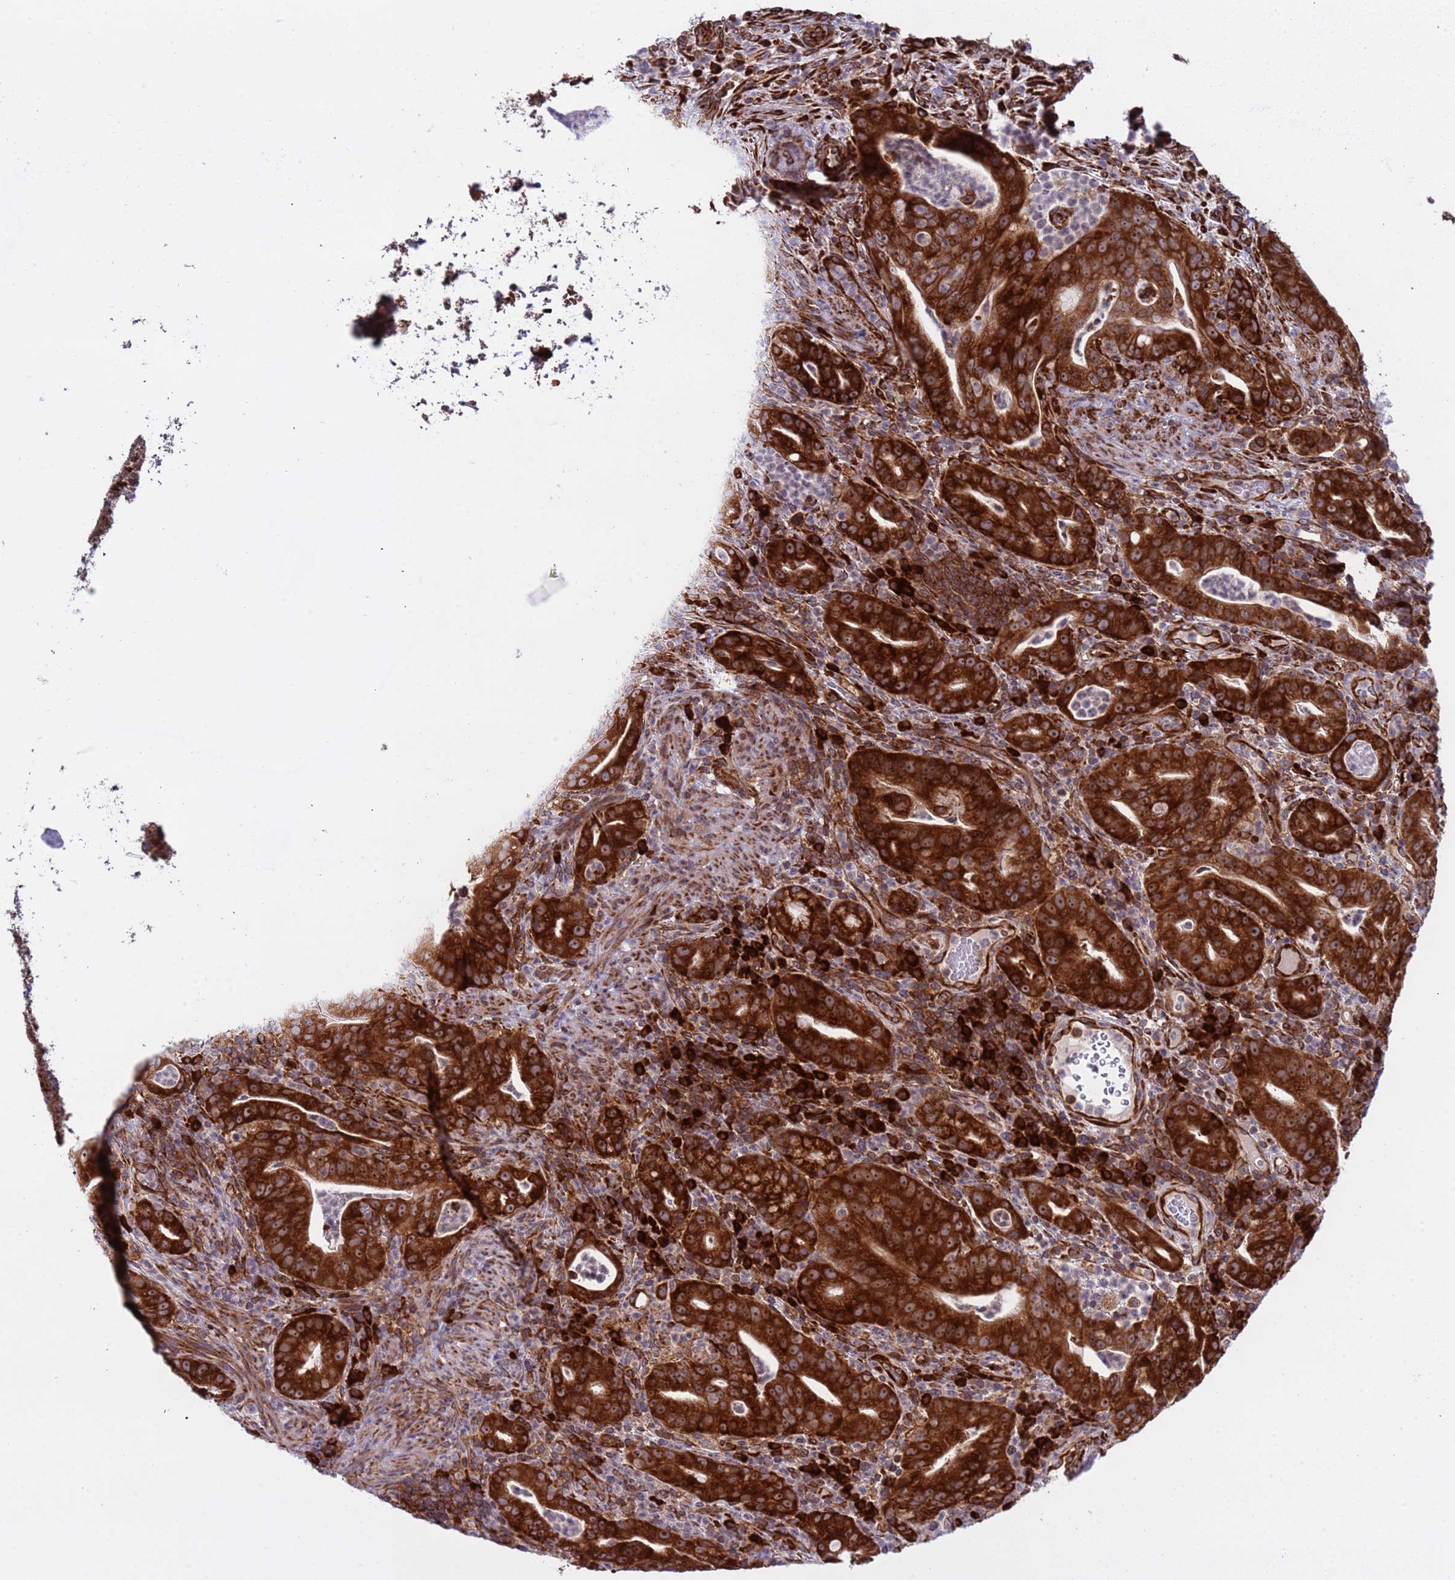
{"staining": {"intensity": "strong", "quantity": ">75%", "location": "cytoplasmic/membranous"}, "tissue": "pancreatic cancer", "cell_type": "Tumor cells", "image_type": "cancer", "snomed": [{"axis": "morphology", "description": "Adenocarcinoma, NOS"}, {"axis": "topography", "description": "Pancreas"}], "caption": "Immunohistochemical staining of pancreatic adenocarcinoma displays strong cytoplasmic/membranous protein staining in about >75% of tumor cells.", "gene": "RPL36", "patient": {"sex": "male", "age": 71}}